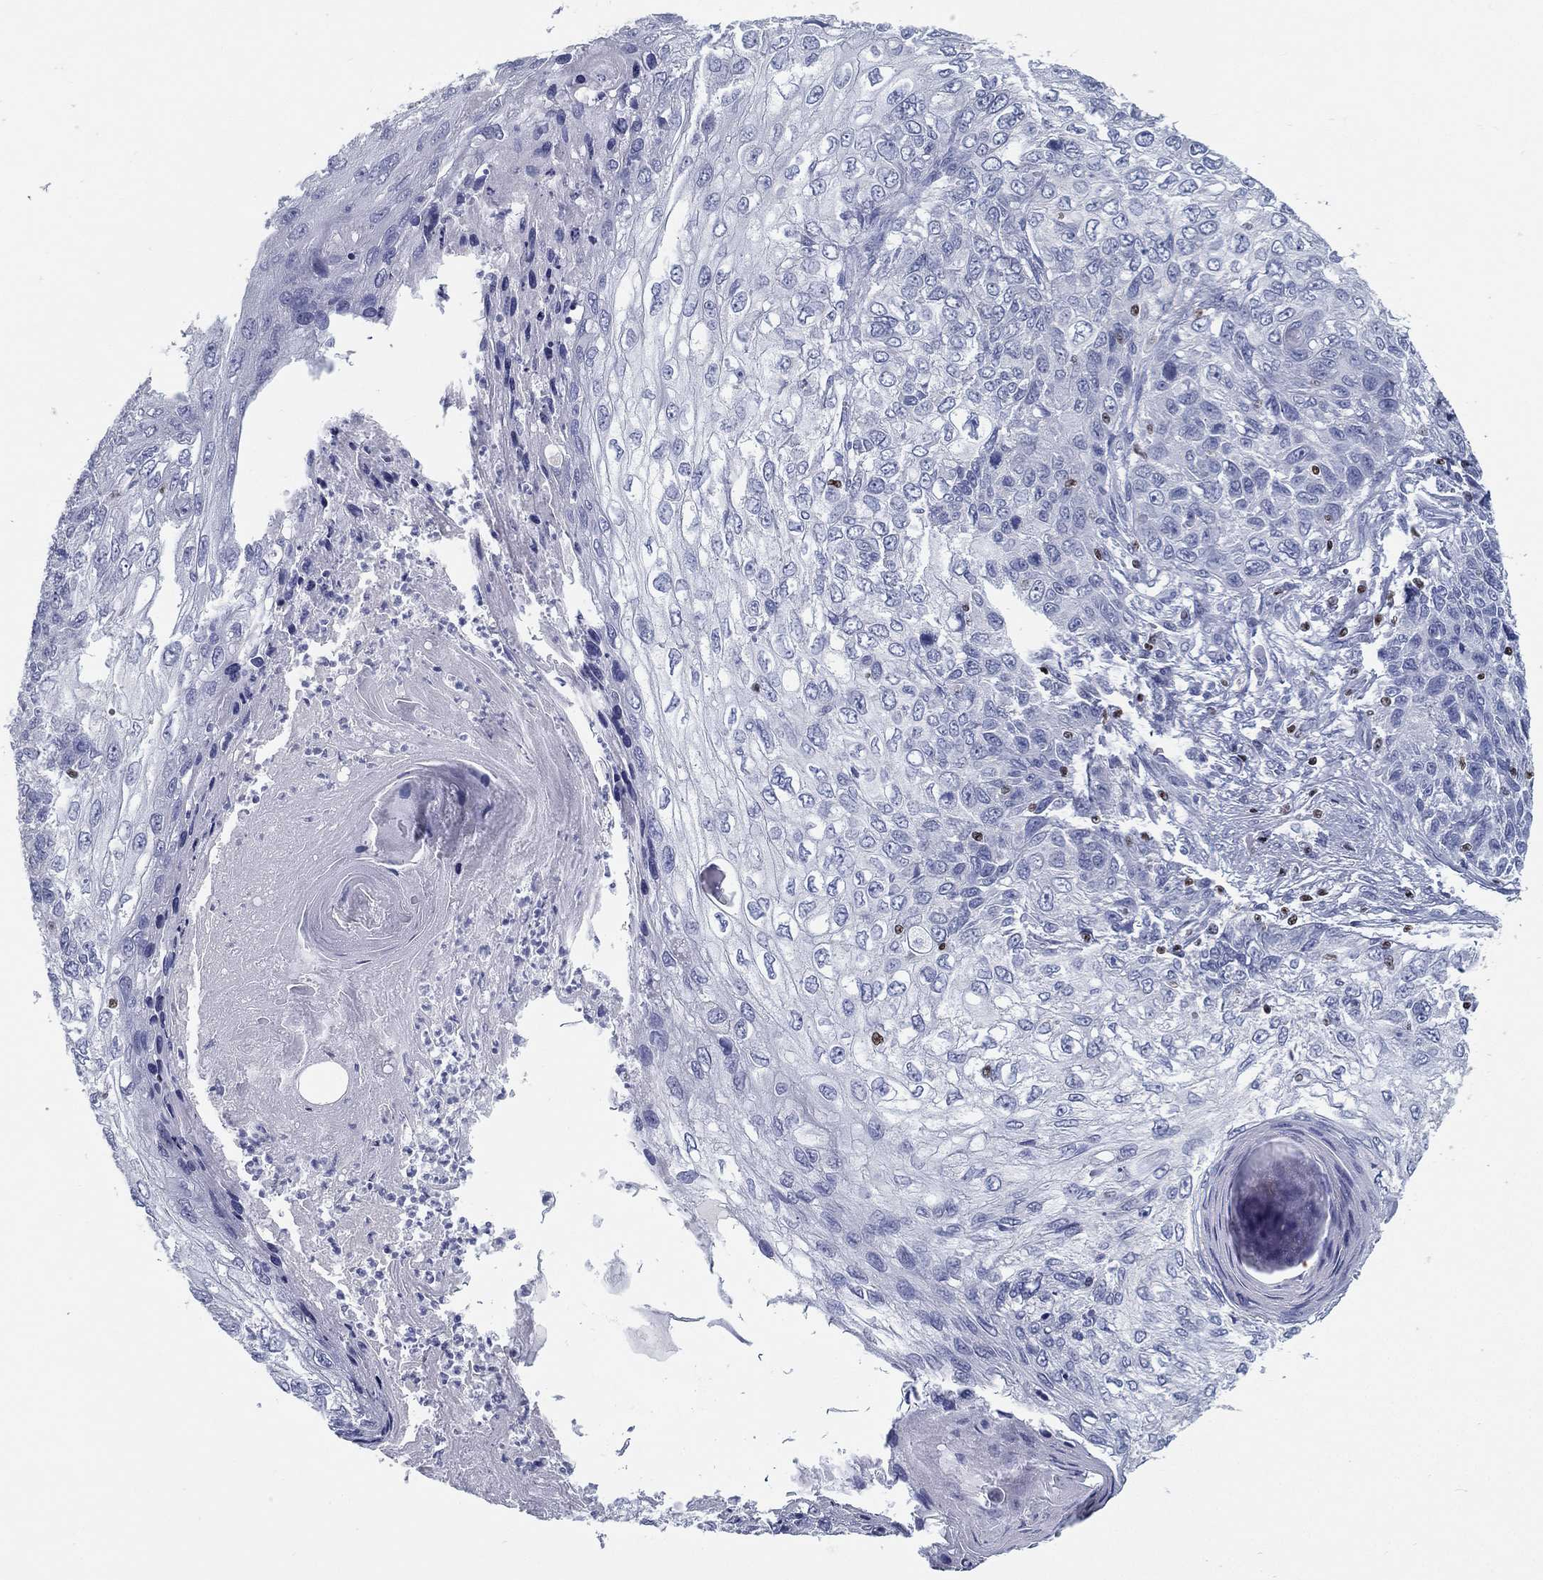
{"staining": {"intensity": "negative", "quantity": "none", "location": "none"}, "tissue": "skin cancer", "cell_type": "Tumor cells", "image_type": "cancer", "snomed": [{"axis": "morphology", "description": "Squamous cell carcinoma, NOS"}, {"axis": "topography", "description": "Skin"}], "caption": "DAB immunohistochemical staining of skin squamous cell carcinoma reveals no significant staining in tumor cells. (Brightfield microscopy of DAB immunohistochemistry at high magnification).", "gene": "PYHIN1", "patient": {"sex": "male", "age": 92}}